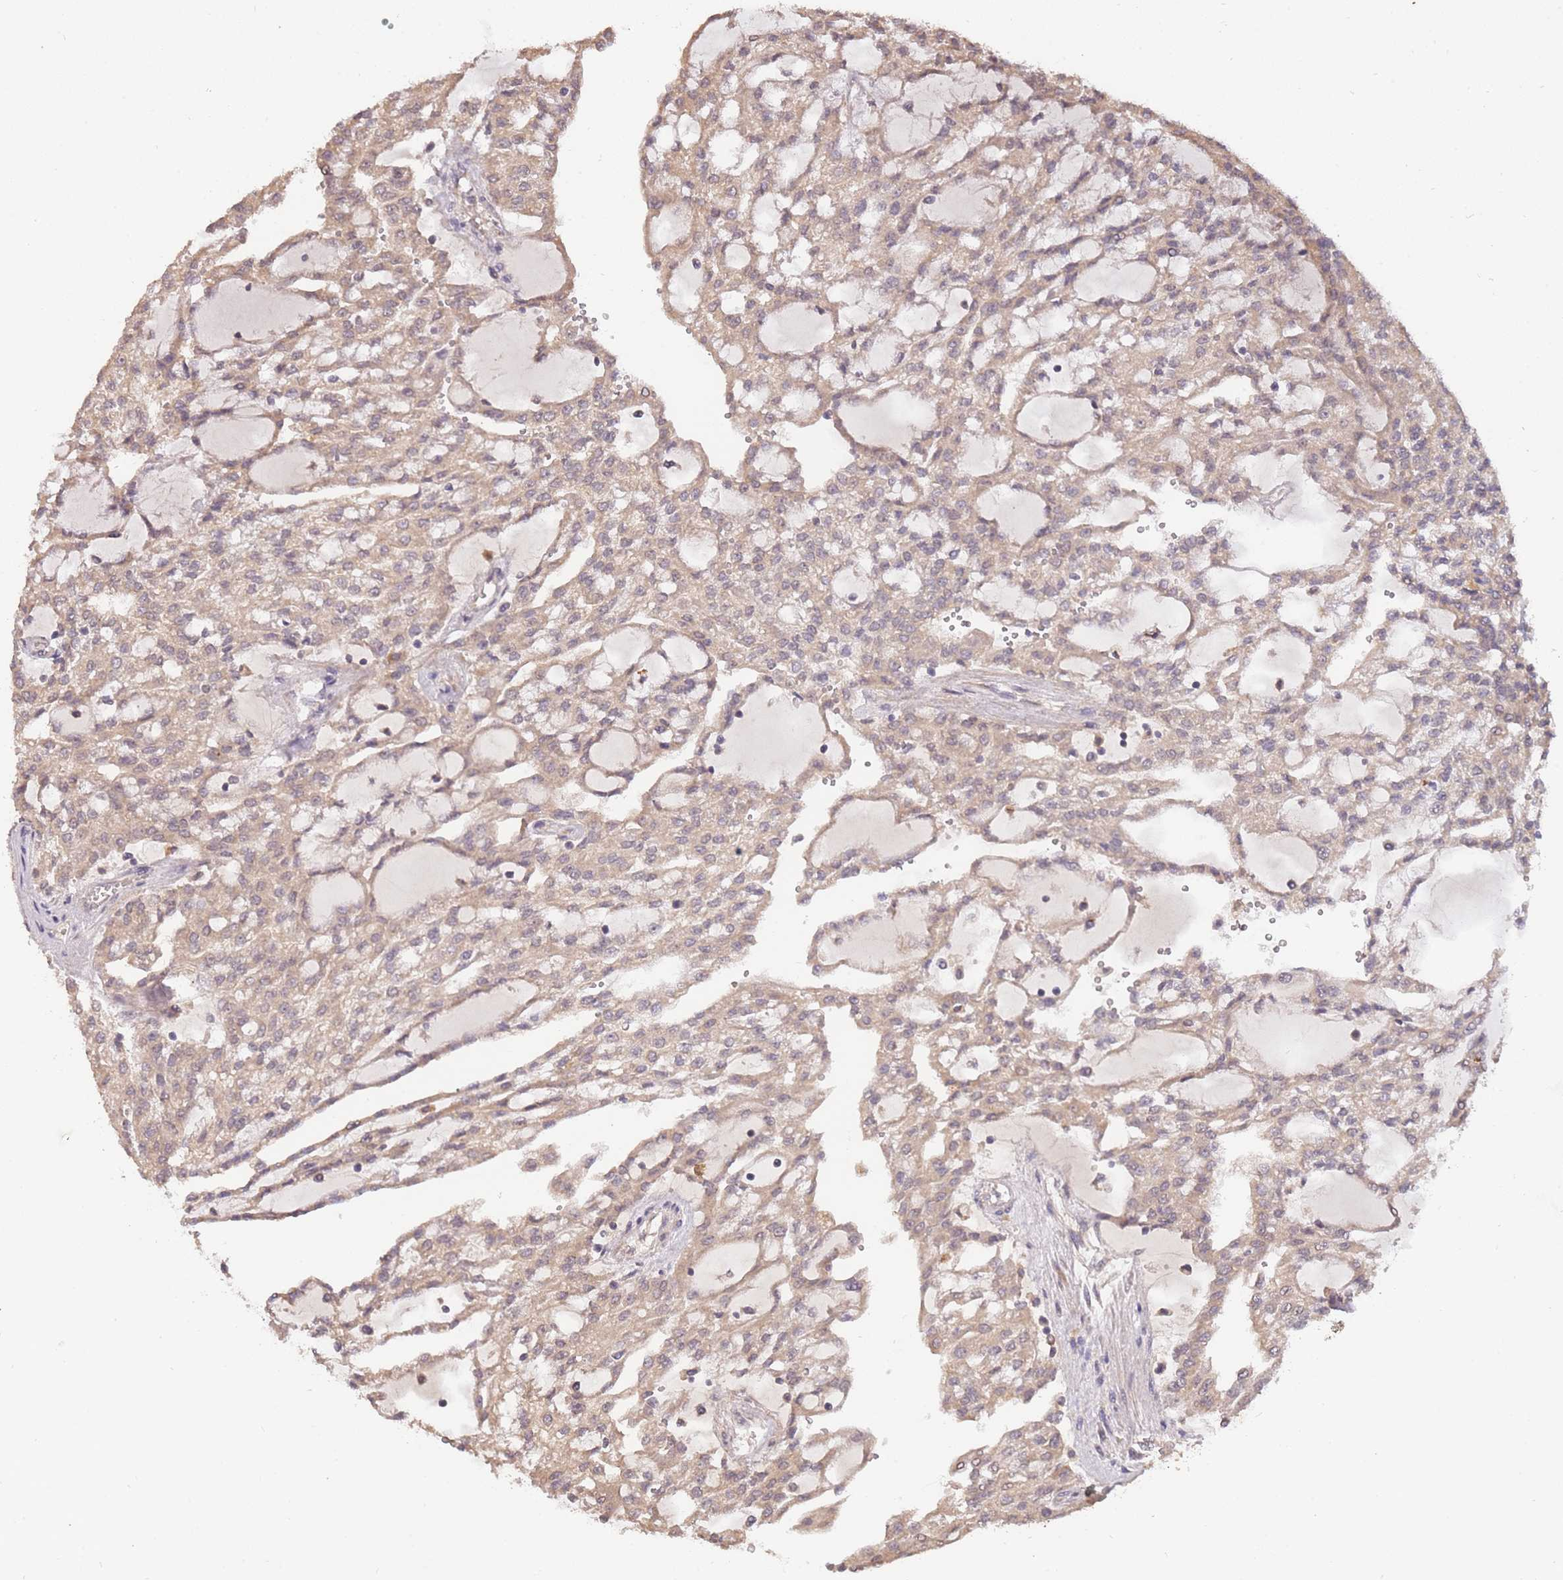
{"staining": {"intensity": "weak", "quantity": ">75%", "location": "cytoplasmic/membranous"}, "tissue": "renal cancer", "cell_type": "Tumor cells", "image_type": "cancer", "snomed": [{"axis": "morphology", "description": "Adenocarcinoma, NOS"}, {"axis": "topography", "description": "Kidney"}], "caption": "IHC of adenocarcinoma (renal) exhibits low levels of weak cytoplasmic/membranous expression in approximately >75% of tumor cells.", "gene": "SMC6", "patient": {"sex": "male", "age": 63}}